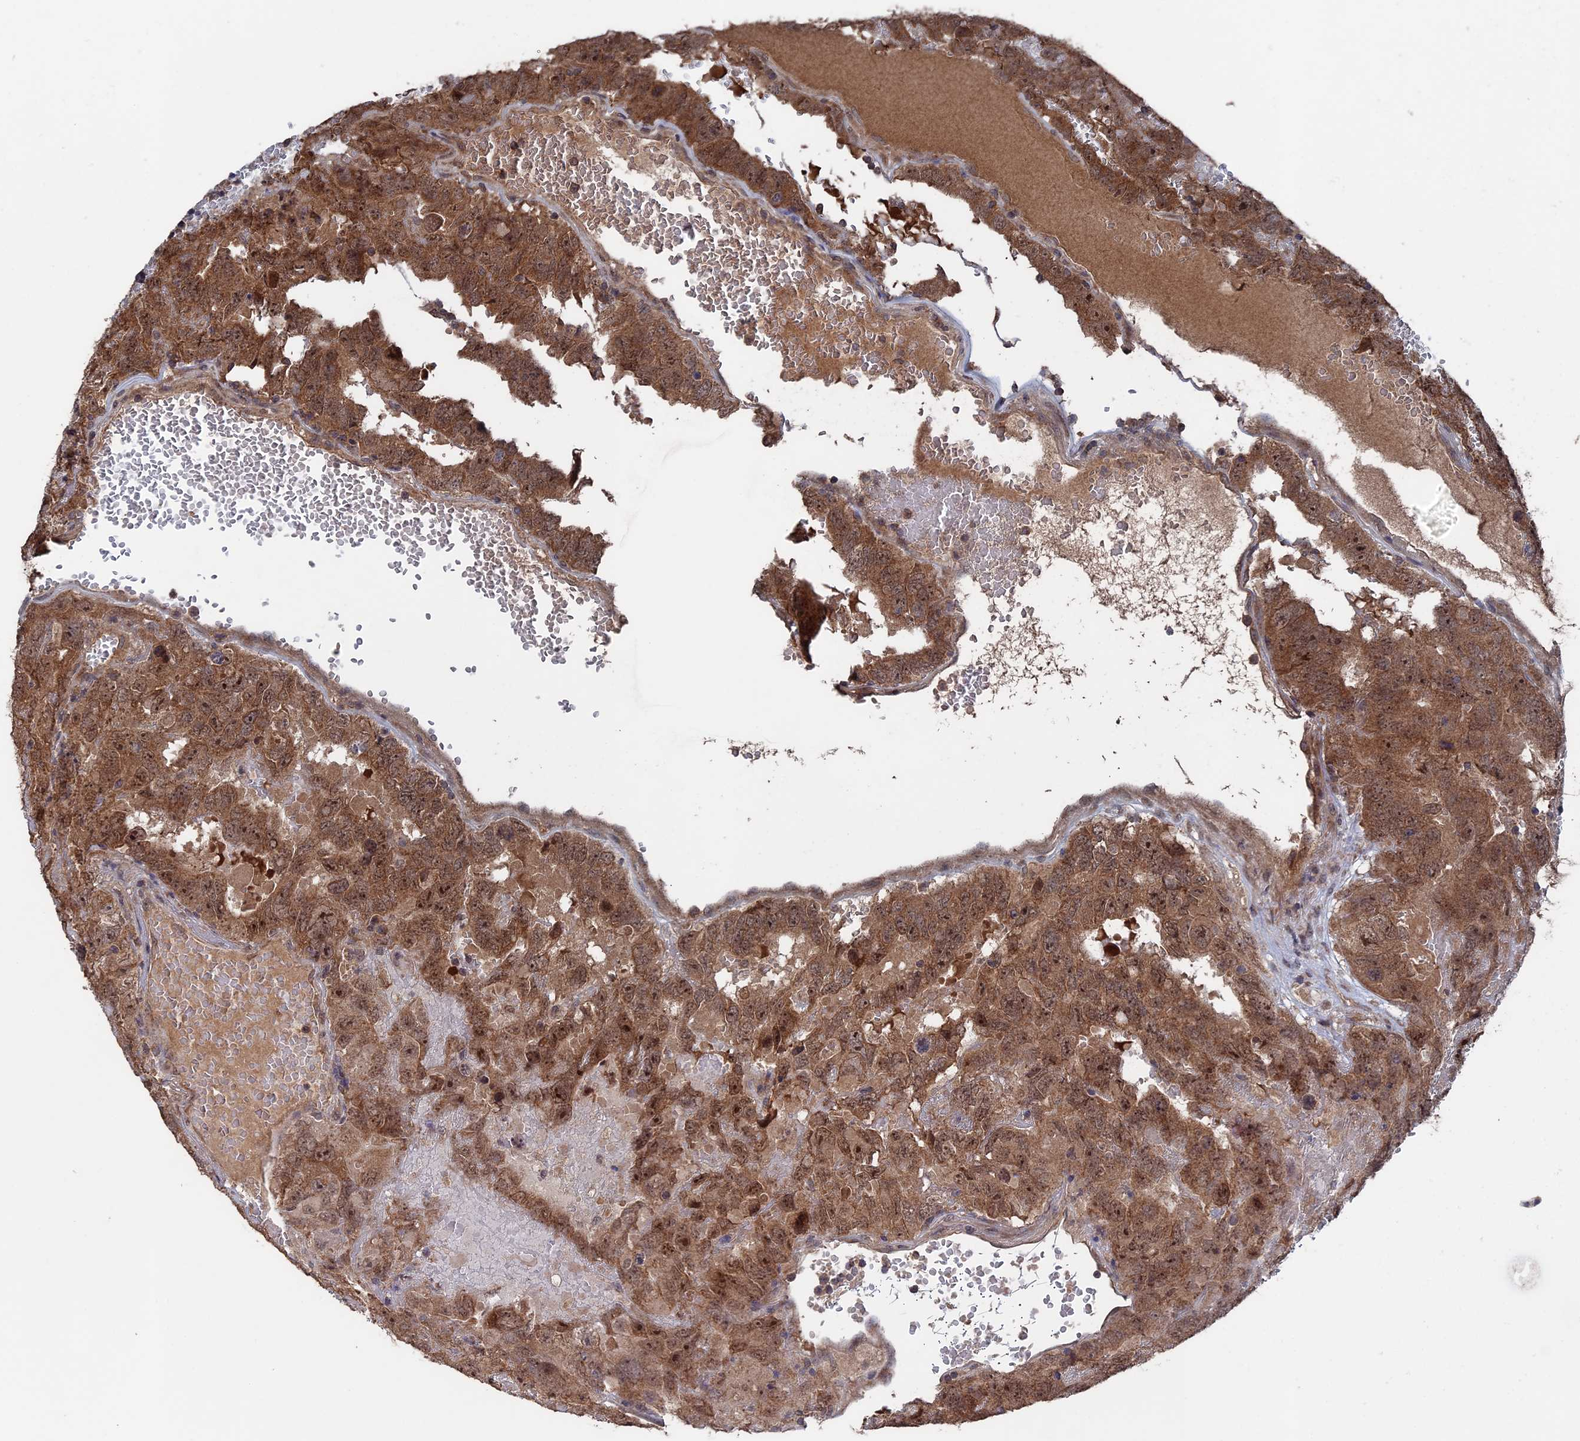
{"staining": {"intensity": "moderate", "quantity": ">75%", "location": "cytoplasmic/membranous,nuclear"}, "tissue": "testis cancer", "cell_type": "Tumor cells", "image_type": "cancer", "snomed": [{"axis": "morphology", "description": "Carcinoma, Embryonal, NOS"}, {"axis": "topography", "description": "Testis"}], "caption": "Immunohistochemistry (IHC) of human testis cancer (embryonal carcinoma) demonstrates medium levels of moderate cytoplasmic/membranous and nuclear expression in about >75% of tumor cells.", "gene": "RAB15", "patient": {"sex": "male", "age": 45}}